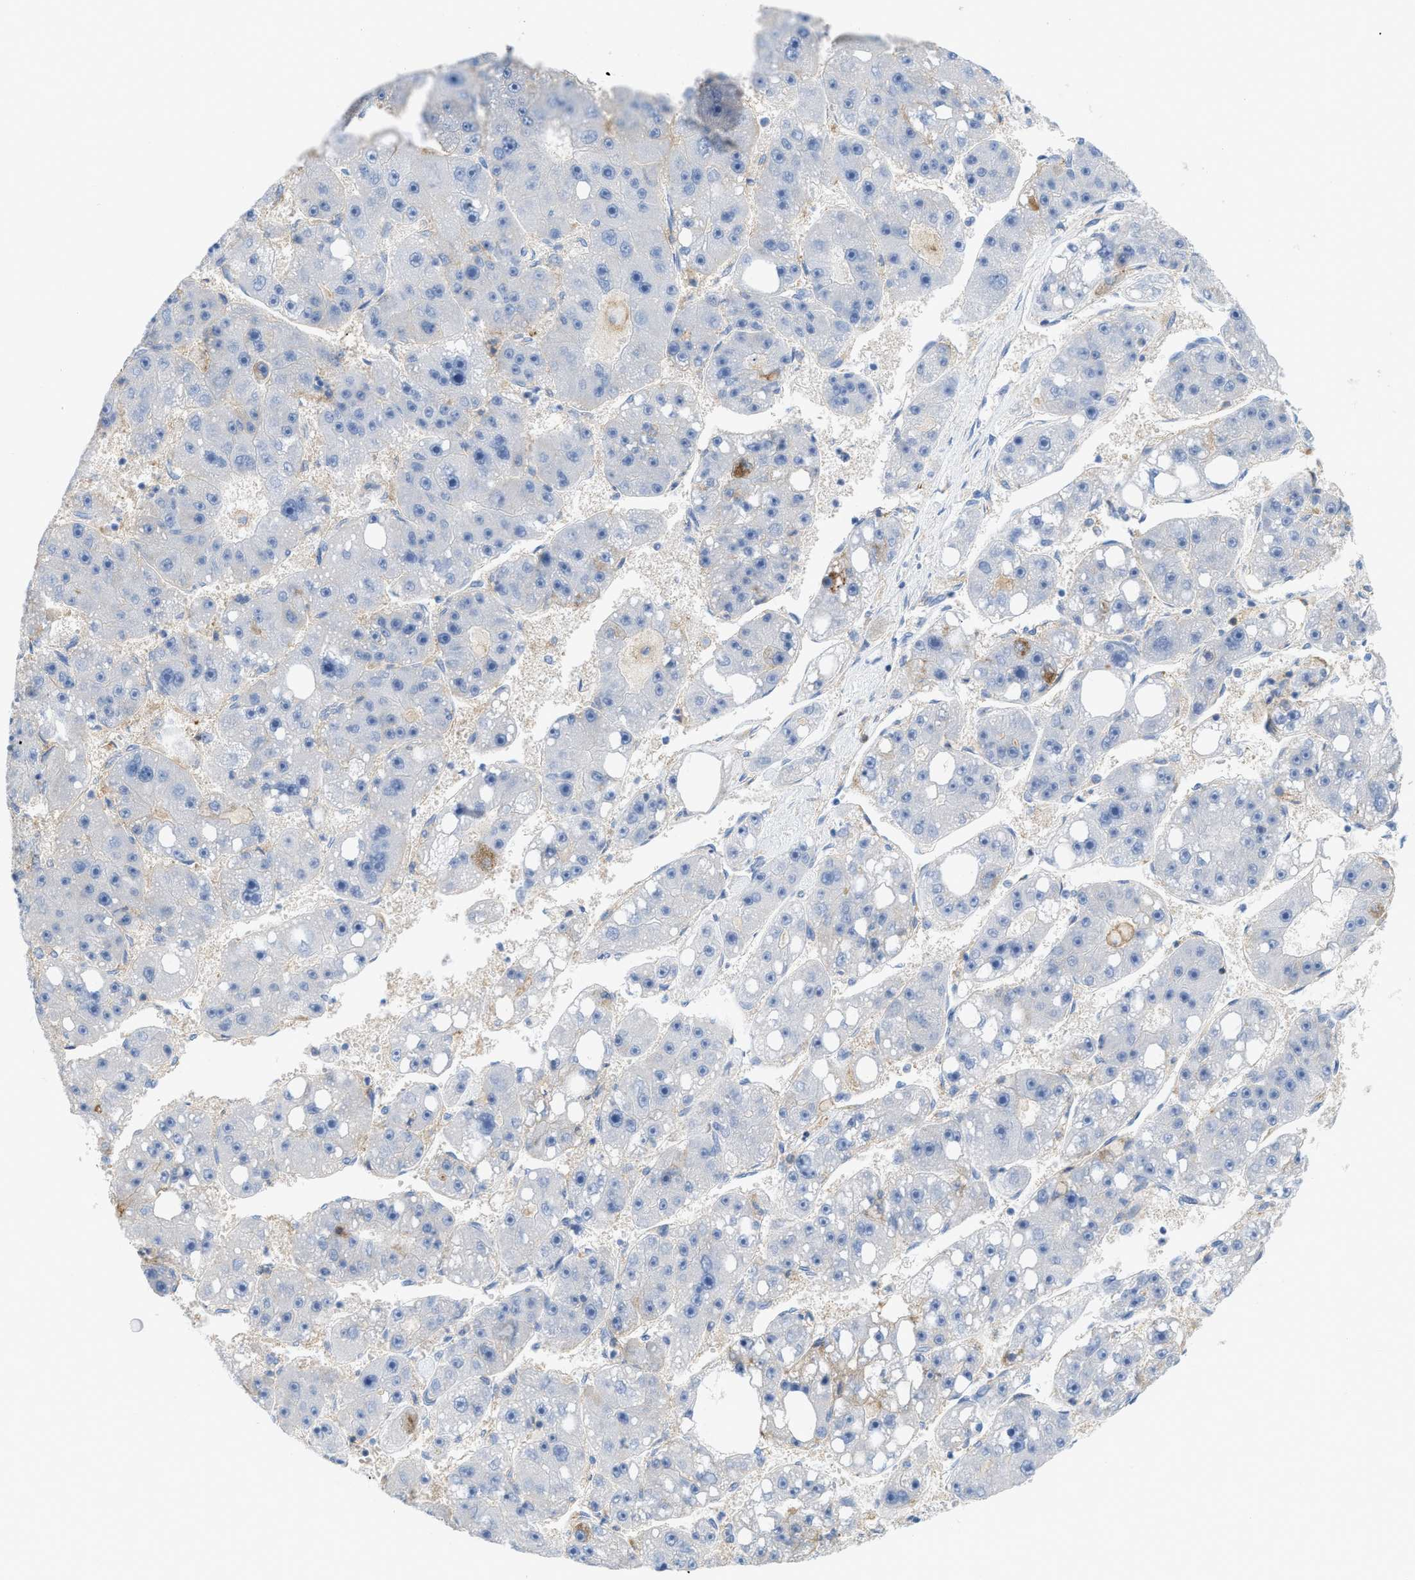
{"staining": {"intensity": "negative", "quantity": "none", "location": "none"}, "tissue": "liver cancer", "cell_type": "Tumor cells", "image_type": "cancer", "snomed": [{"axis": "morphology", "description": "Carcinoma, Hepatocellular, NOS"}, {"axis": "topography", "description": "Liver"}], "caption": "IHC of human hepatocellular carcinoma (liver) reveals no expression in tumor cells.", "gene": "SLC3A2", "patient": {"sex": "female", "age": 61}}